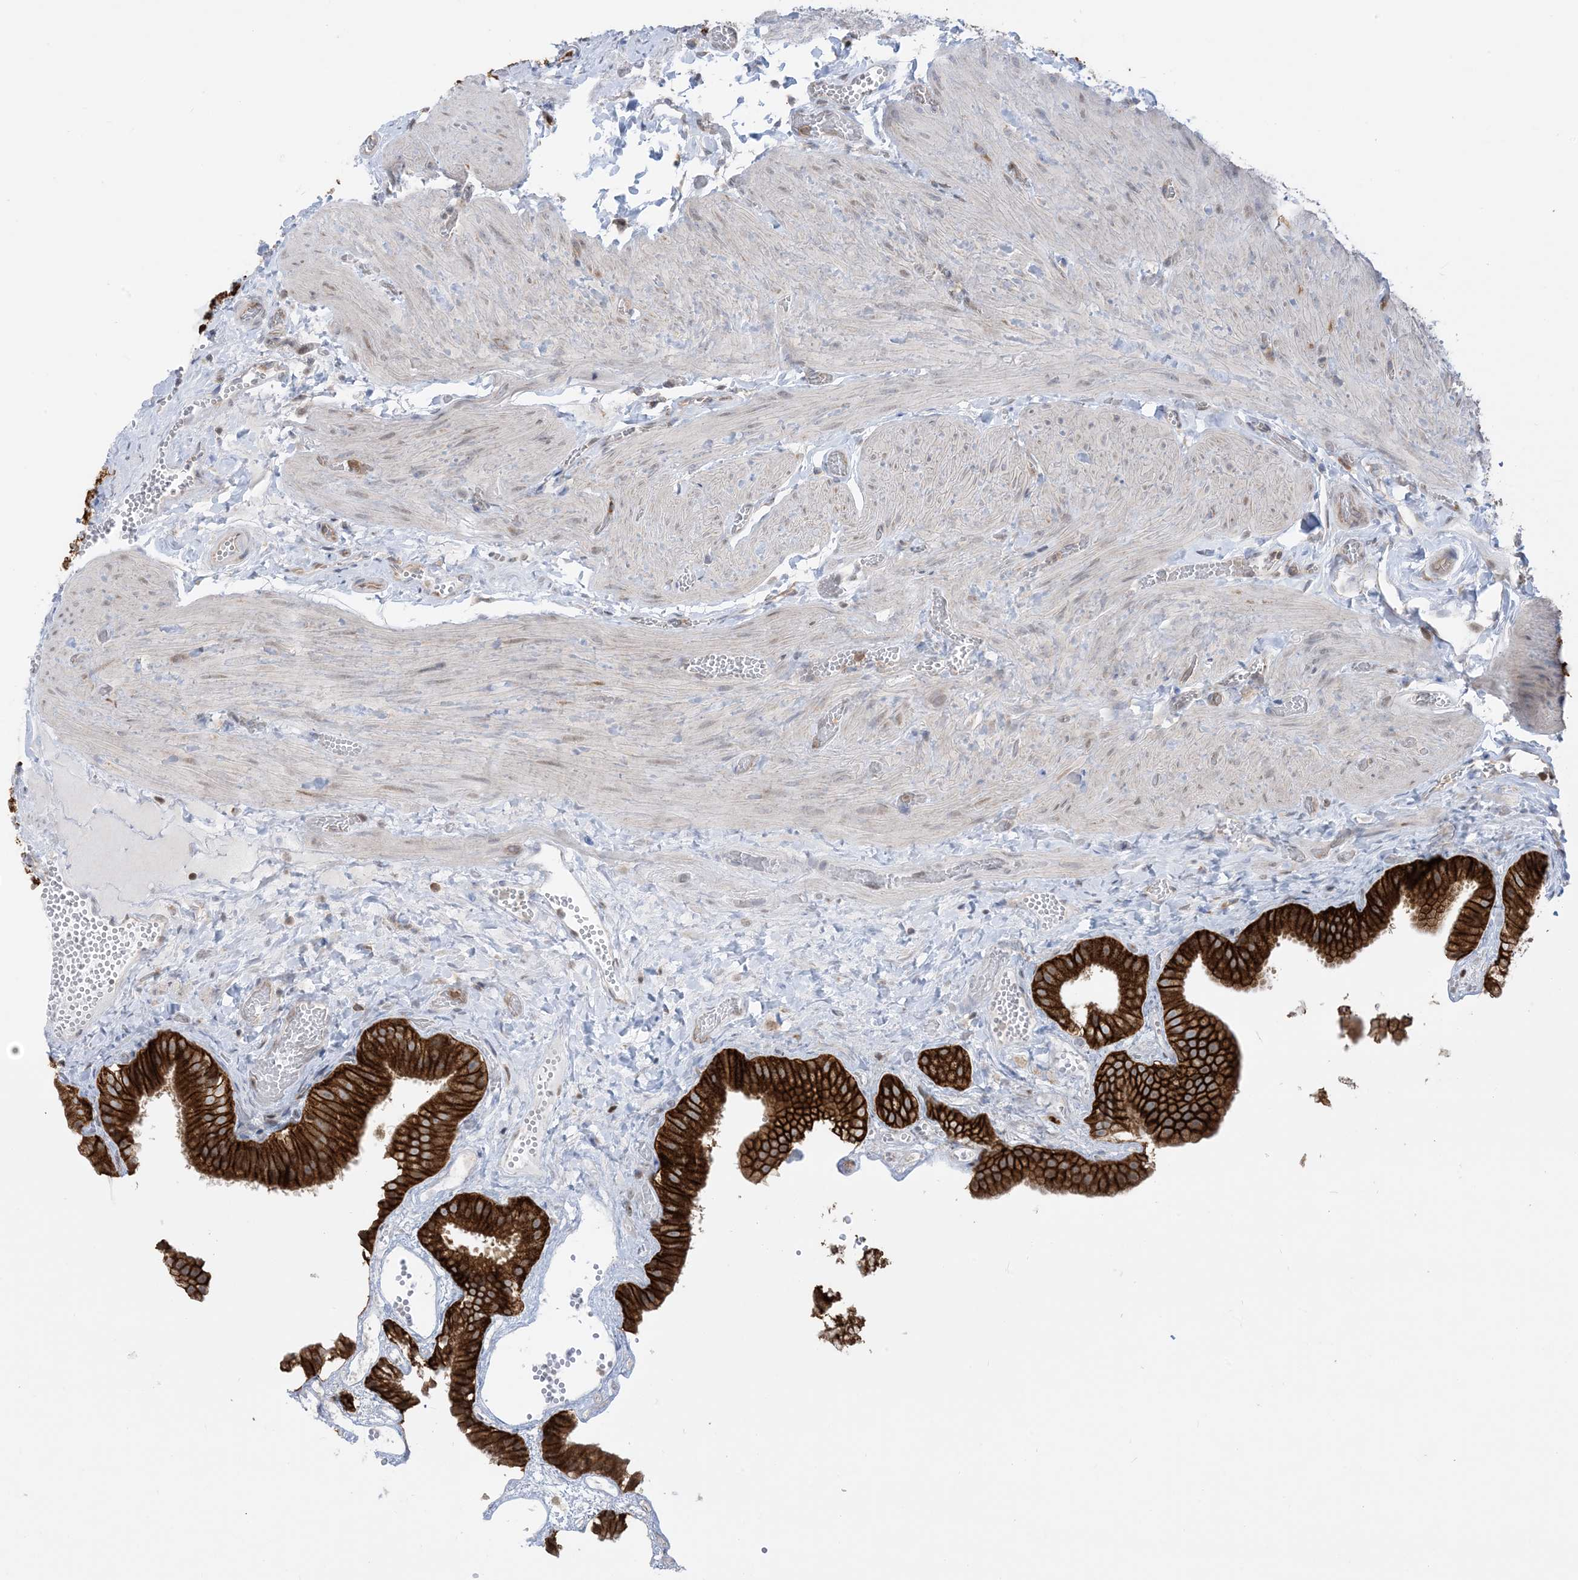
{"staining": {"intensity": "strong", "quantity": ">75%", "location": "cytoplasmic/membranous"}, "tissue": "gallbladder", "cell_type": "Glandular cells", "image_type": "normal", "snomed": [{"axis": "morphology", "description": "Normal tissue, NOS"}, {"axis": "topography", "description": "Gallbladder"}], "caption": "Protein staining exhibits strong cytoplasmic/membranous expression in approximately >75% of glandular cells in benign gallbladder. (DAB (3,3'-diaminobenzidine) = brown stain, brightfield microscopy at high magnification).", "gene": "CASP4", "patient": {"sex": "female", "age": 64}}